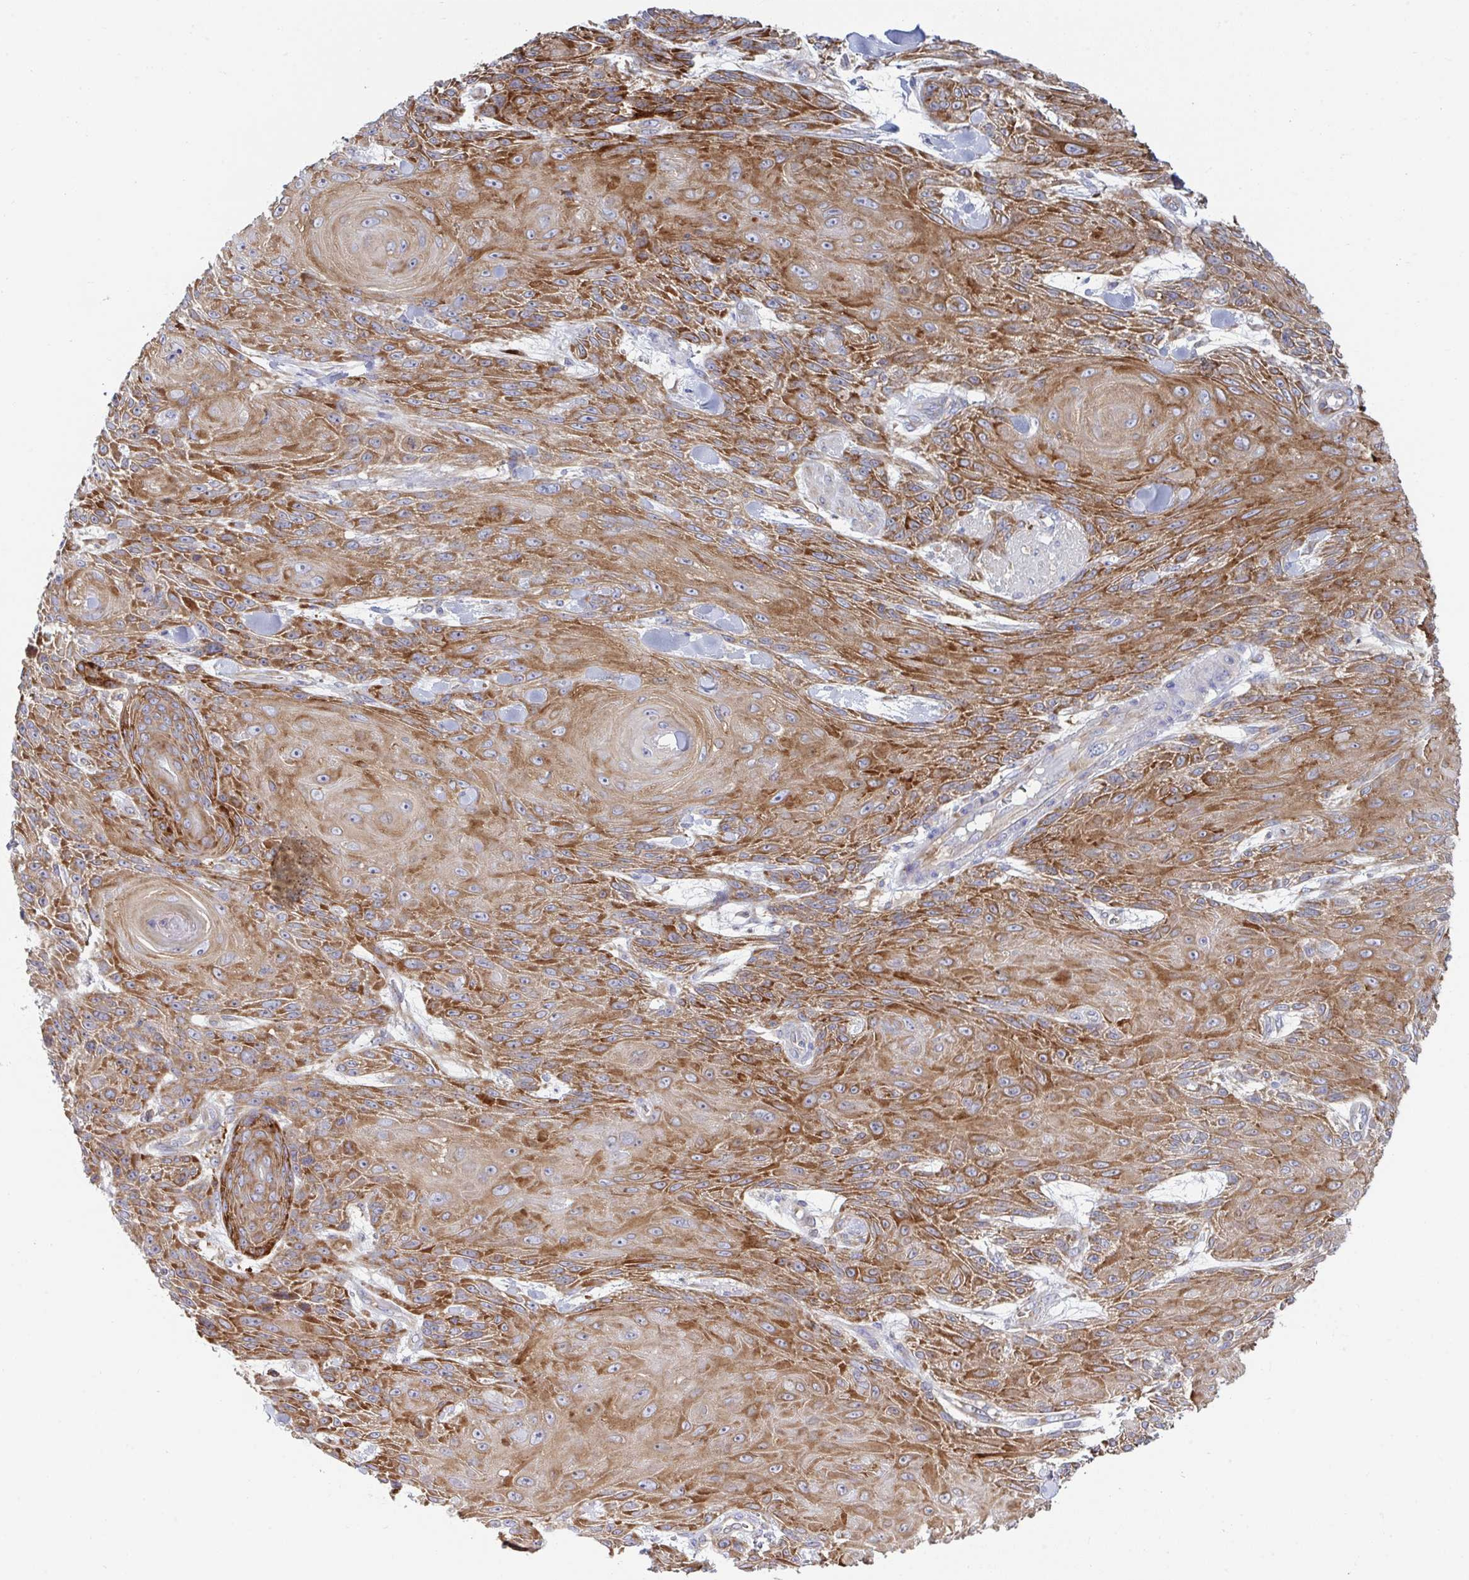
{"staining": {"intensity": "moderate", "quantity": ">75%", "location": "cytoplasmic/membranous"}, "tissue": "skin cancer", "cell_type": "Tumor cells", "image_type": "cancer", "snomed": [{"axis": "morphology", "description": "Squamous cell carcinoma, NOS"}, {"axis": "topography", "description": "Skin"}], "caption": "IHC (DAB) staining of human squamous cell carcinoma (skin) displays moderate cytoplasmic/membranous protein expression in about >75% of tumor cells.", "gene": "WNK1", "patient": {"sex": "male", "age": 88}}